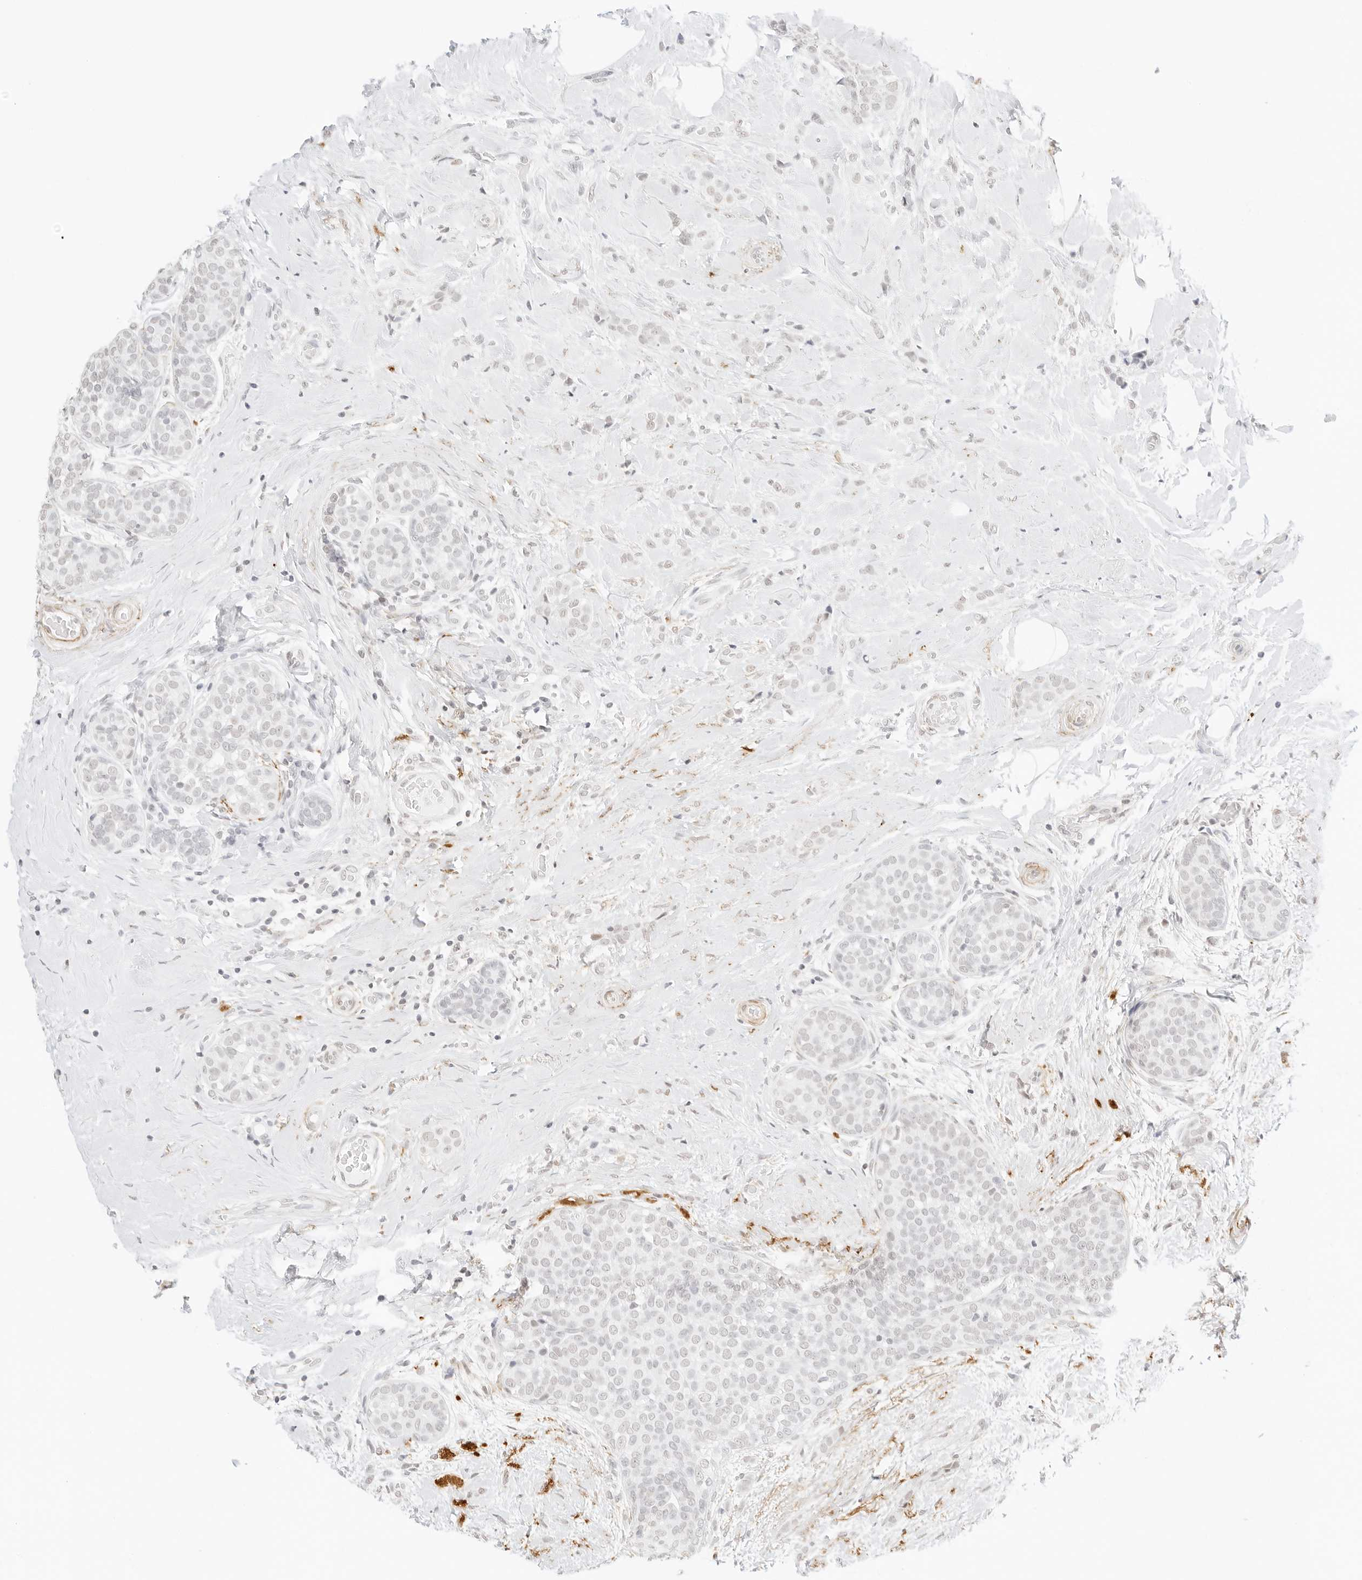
{"staining": {"intensity": "negative", "quantity": "none", "location": "none"}, "tissue": "breast cancer", "cell_type": "Tumor cells", "image_type": "cancer", "snomed": [{"axis": "morphology", "description": "Lobular carcinoma, in situ"}, {"axis": "morphology", "description": "Lobular carcinoma"}, {"axis": "topography", "description": "Breast"}], "caption": "This image is of breast lobular carcinoma stained with IHC to label a protein in brown with the nuclei are counter-stained blue. There is no expression in tumor cells.", "gene": "FBLN5", "patient": {"sex": "female", "age": 41}}